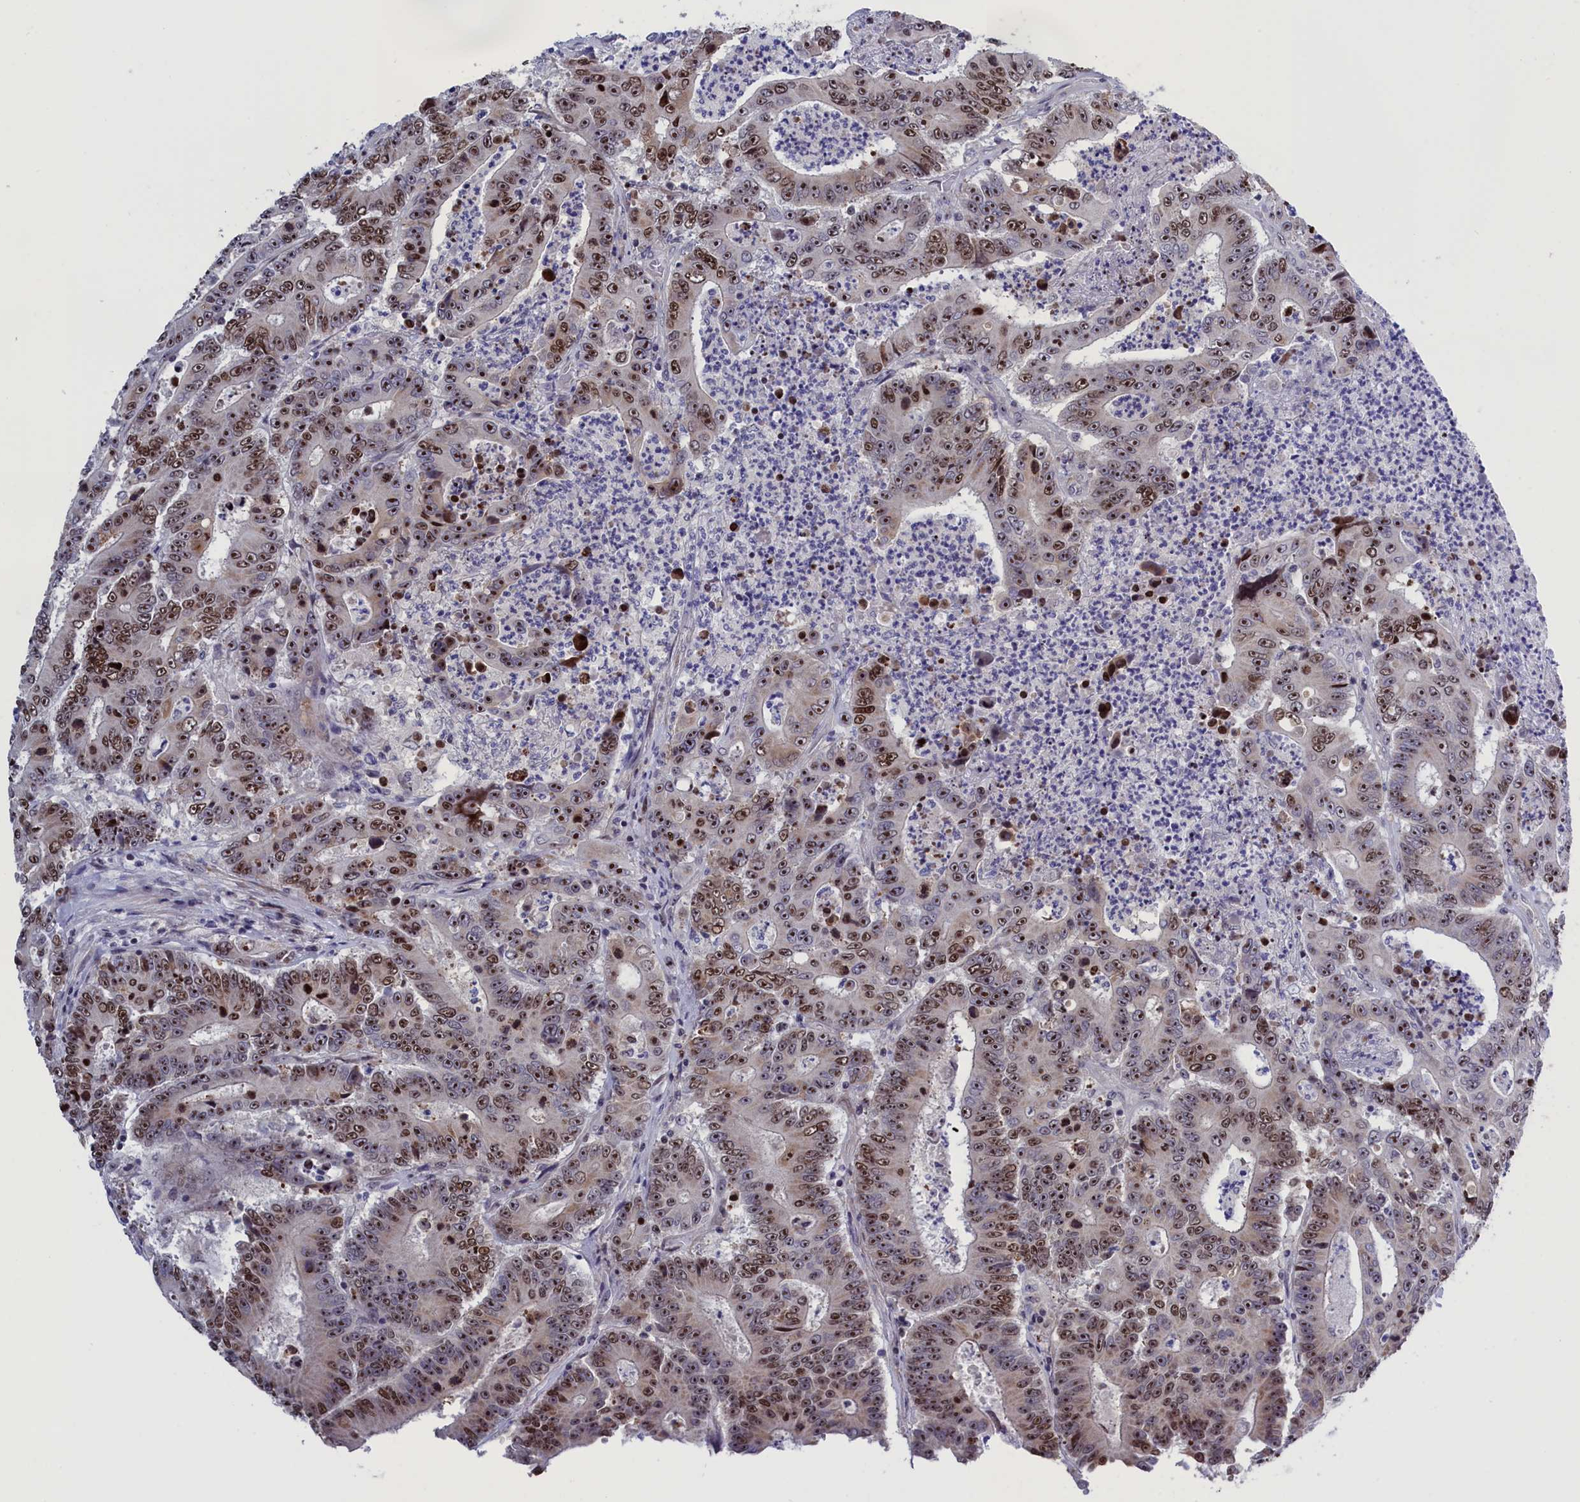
{"staining": {"intensity": "strong", "quantity": ">75%", "location": "nuclear"}, "tissue": "colorectal cancer", "cell_type": "Tumor cells", "image_type": "cancer", "snomed": [{"axis": "morphology", "description": "Adenocarcinoma, NOS"}, {"axis": "topography", "description": "Colon"}], "caption": "Colorectal cancer stained for a protein shows strong nuclear positivity in tumor cells. The protein of interest is stained brown, and the nuclei are stained in blue (DAB IHC with brightfield microscopy, high magnification).", "gene": "PPAN", "patient": {"sex": "male", "age": 83}}